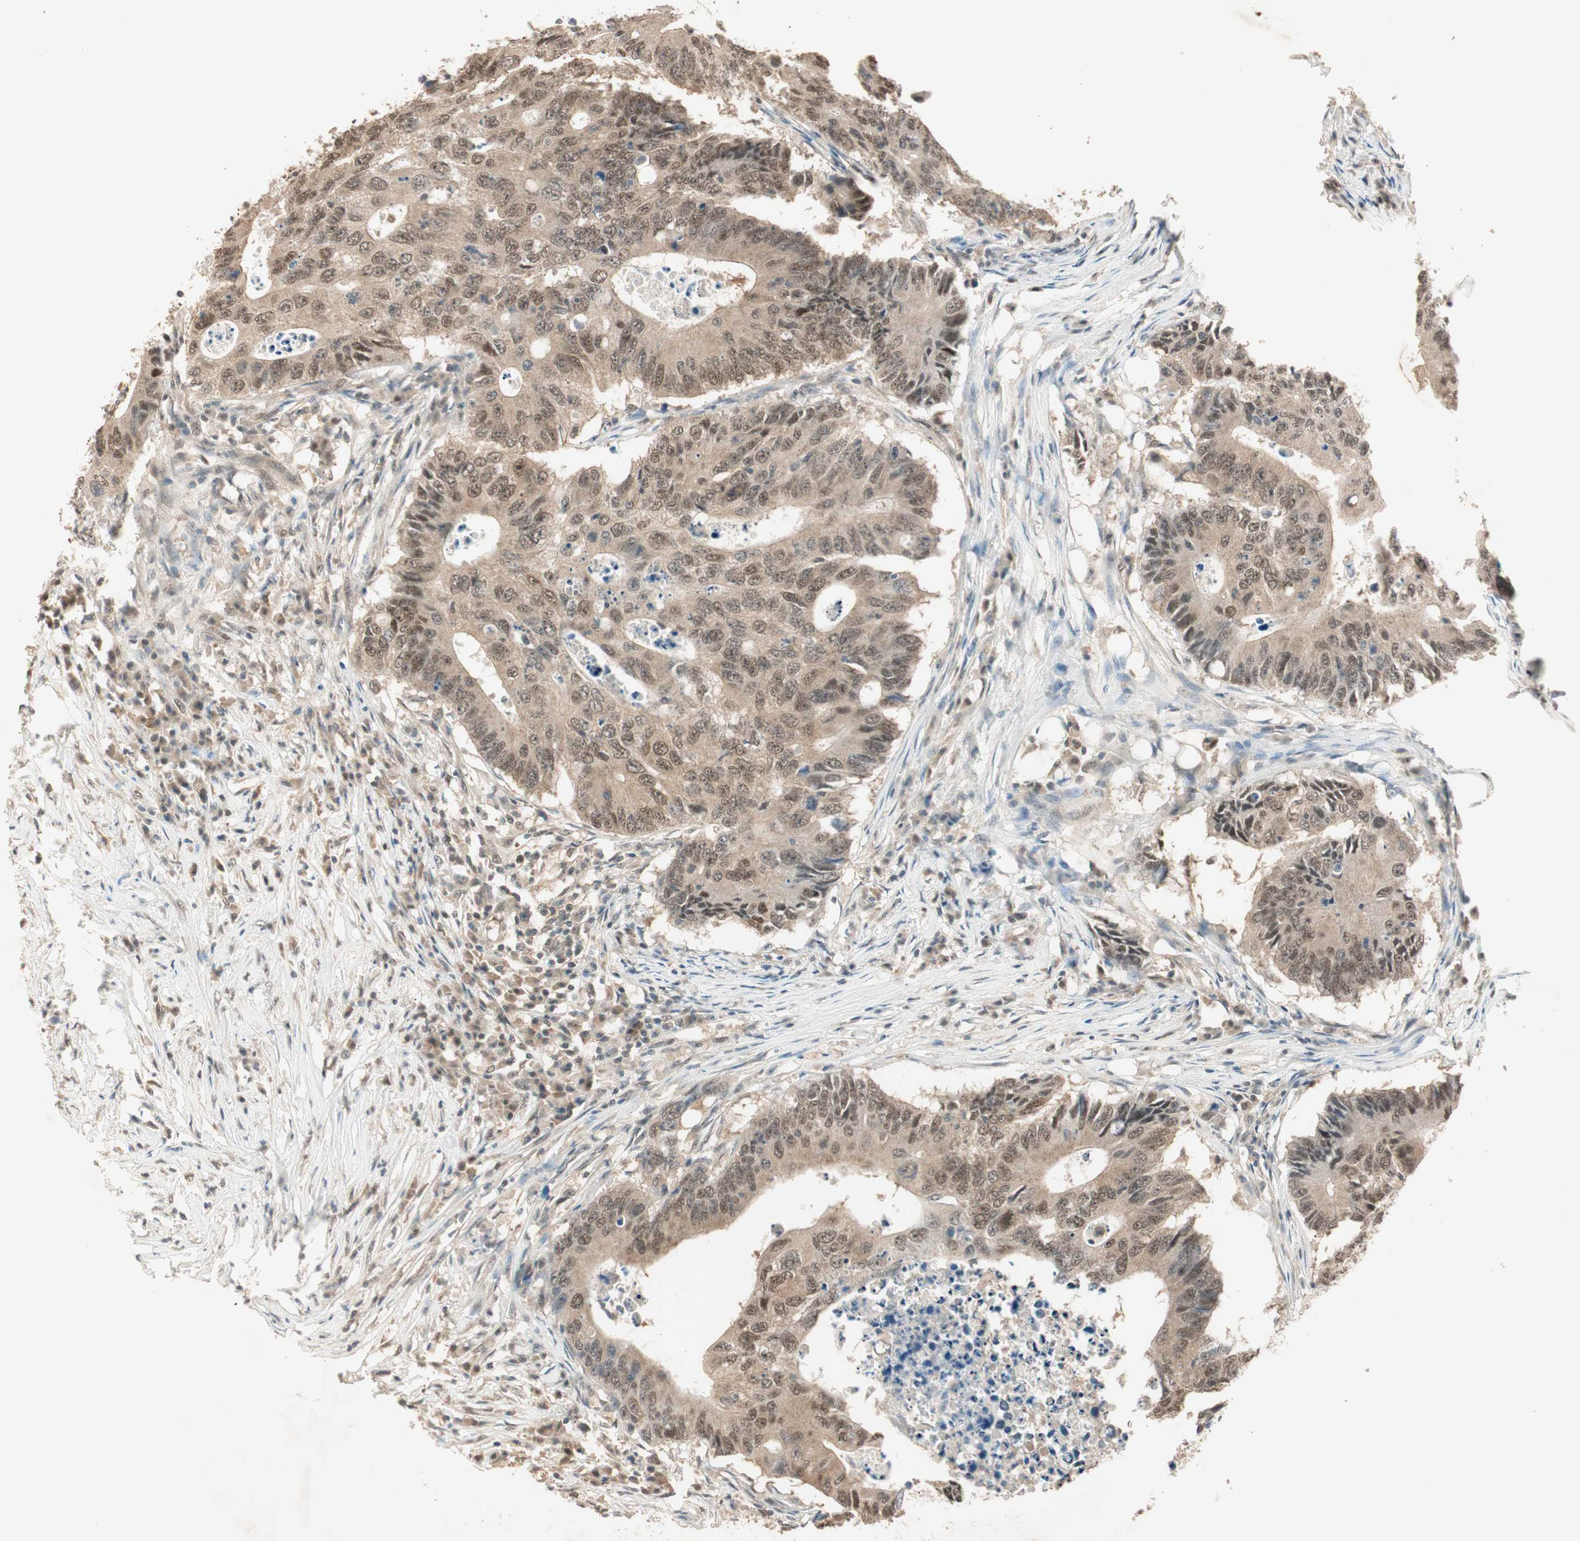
{"staining": {"intensity": "moderate", "quantity": ">75%", "location": "cytoplasmic/membranous,nuclear"}, "tissue": "colorectal cancer", "cell_type": "Tumor cells", "image_type": "cancer", "snomed": [{"axis": "morphology", "description": "Adenocarcinoma, NOS"}, {"axis": "topography", "description": "Colon"}], "caption": "Adenocarcinoma (colorectal) tissue displays moderate cytoplasmic/membranous and nuclear staining in approximately >75% of tumor cells", "gene": "USP5", "patient": {"sex": "male", "age": 71}}